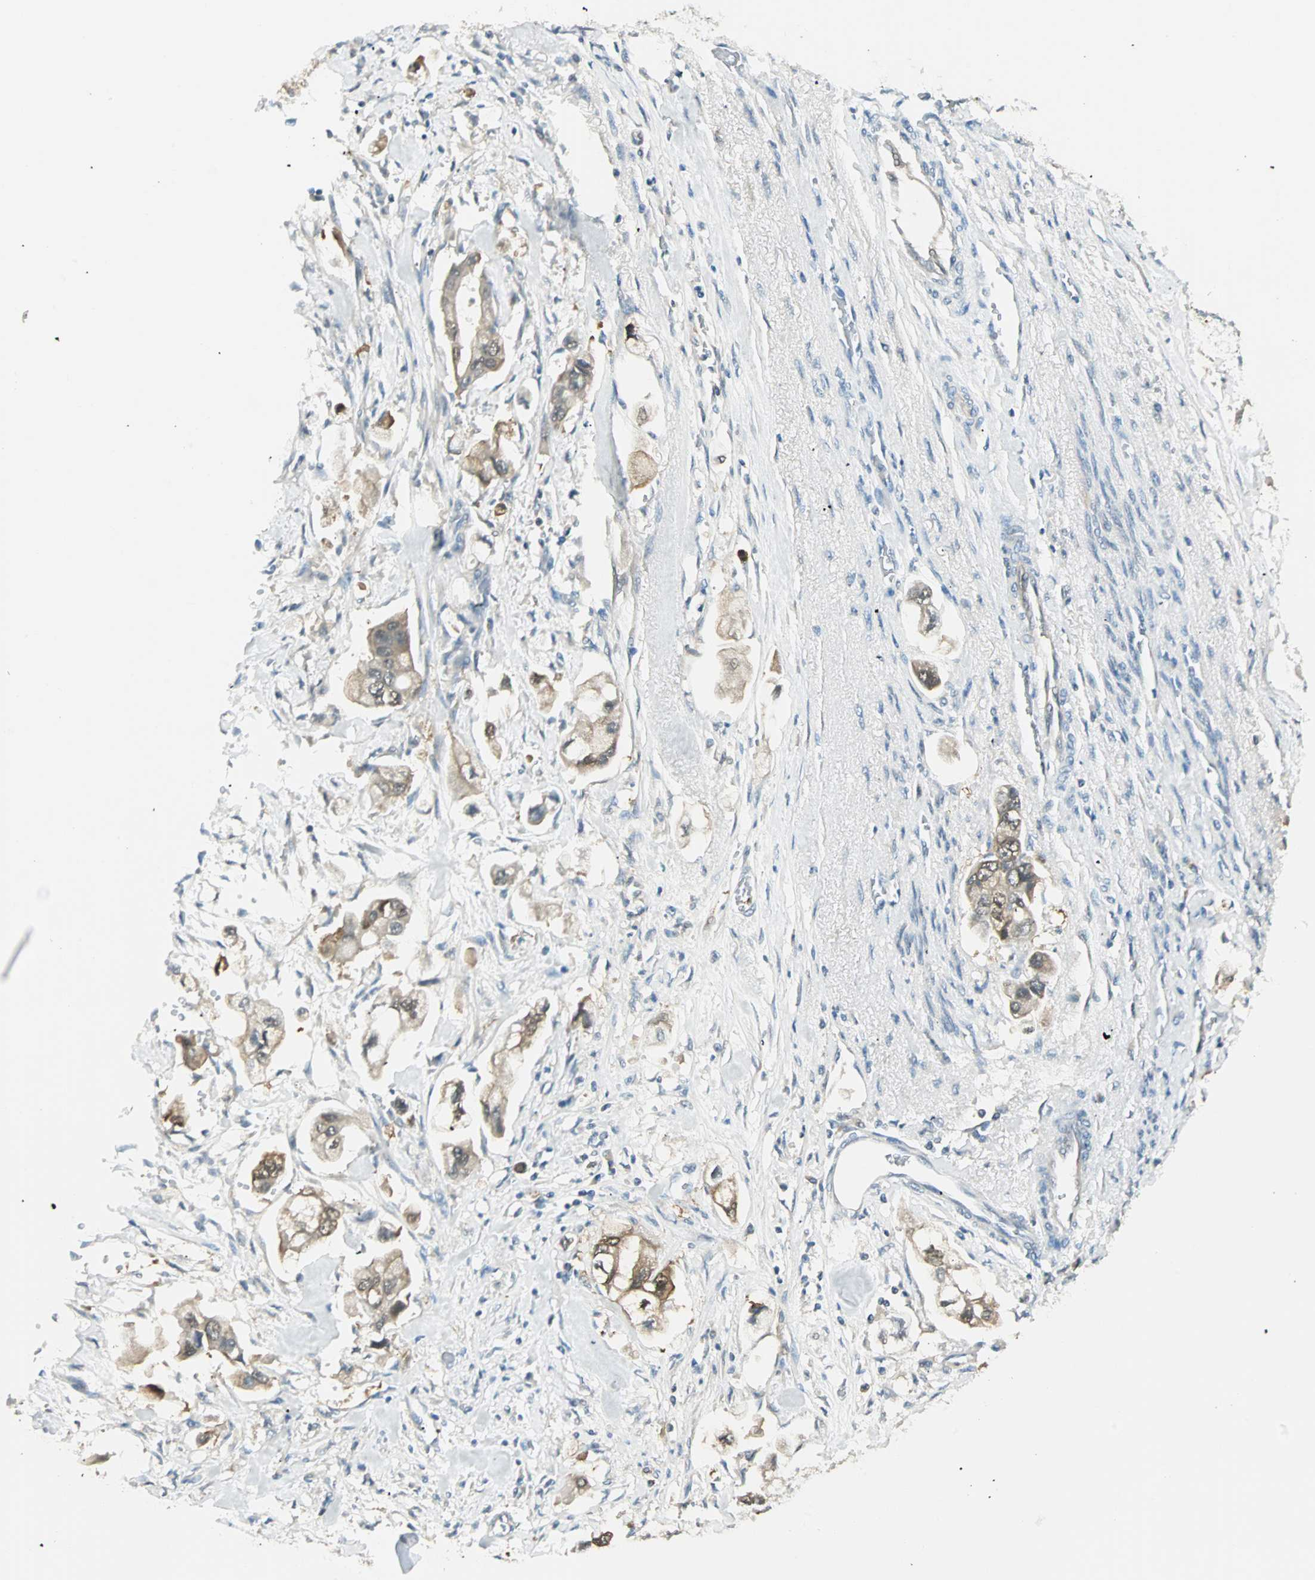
{"staining": {"intensity": "moderate", "quantity": ">75%", "location": "cytoplasmic/membranous,nuclear"}, "tissue": "stomach cancer", "cell_type": "Tumor cells", "image_type": "cancer", "snomed": [{"axis": "morphology", "description": "Adenocarcinoma, NOS"}, {"axis": "topography", "description": "Stomach"}], "caption": "About >75% of tumor cells in stomach cancer (adenocarcinoma) exhibit moderate cytoplasmic/membranous and nuclear protein expression as visualized by brown immunohistochemical staining.", "gene": "S100A1", "patient": {"sex": "male", "age": 62}}